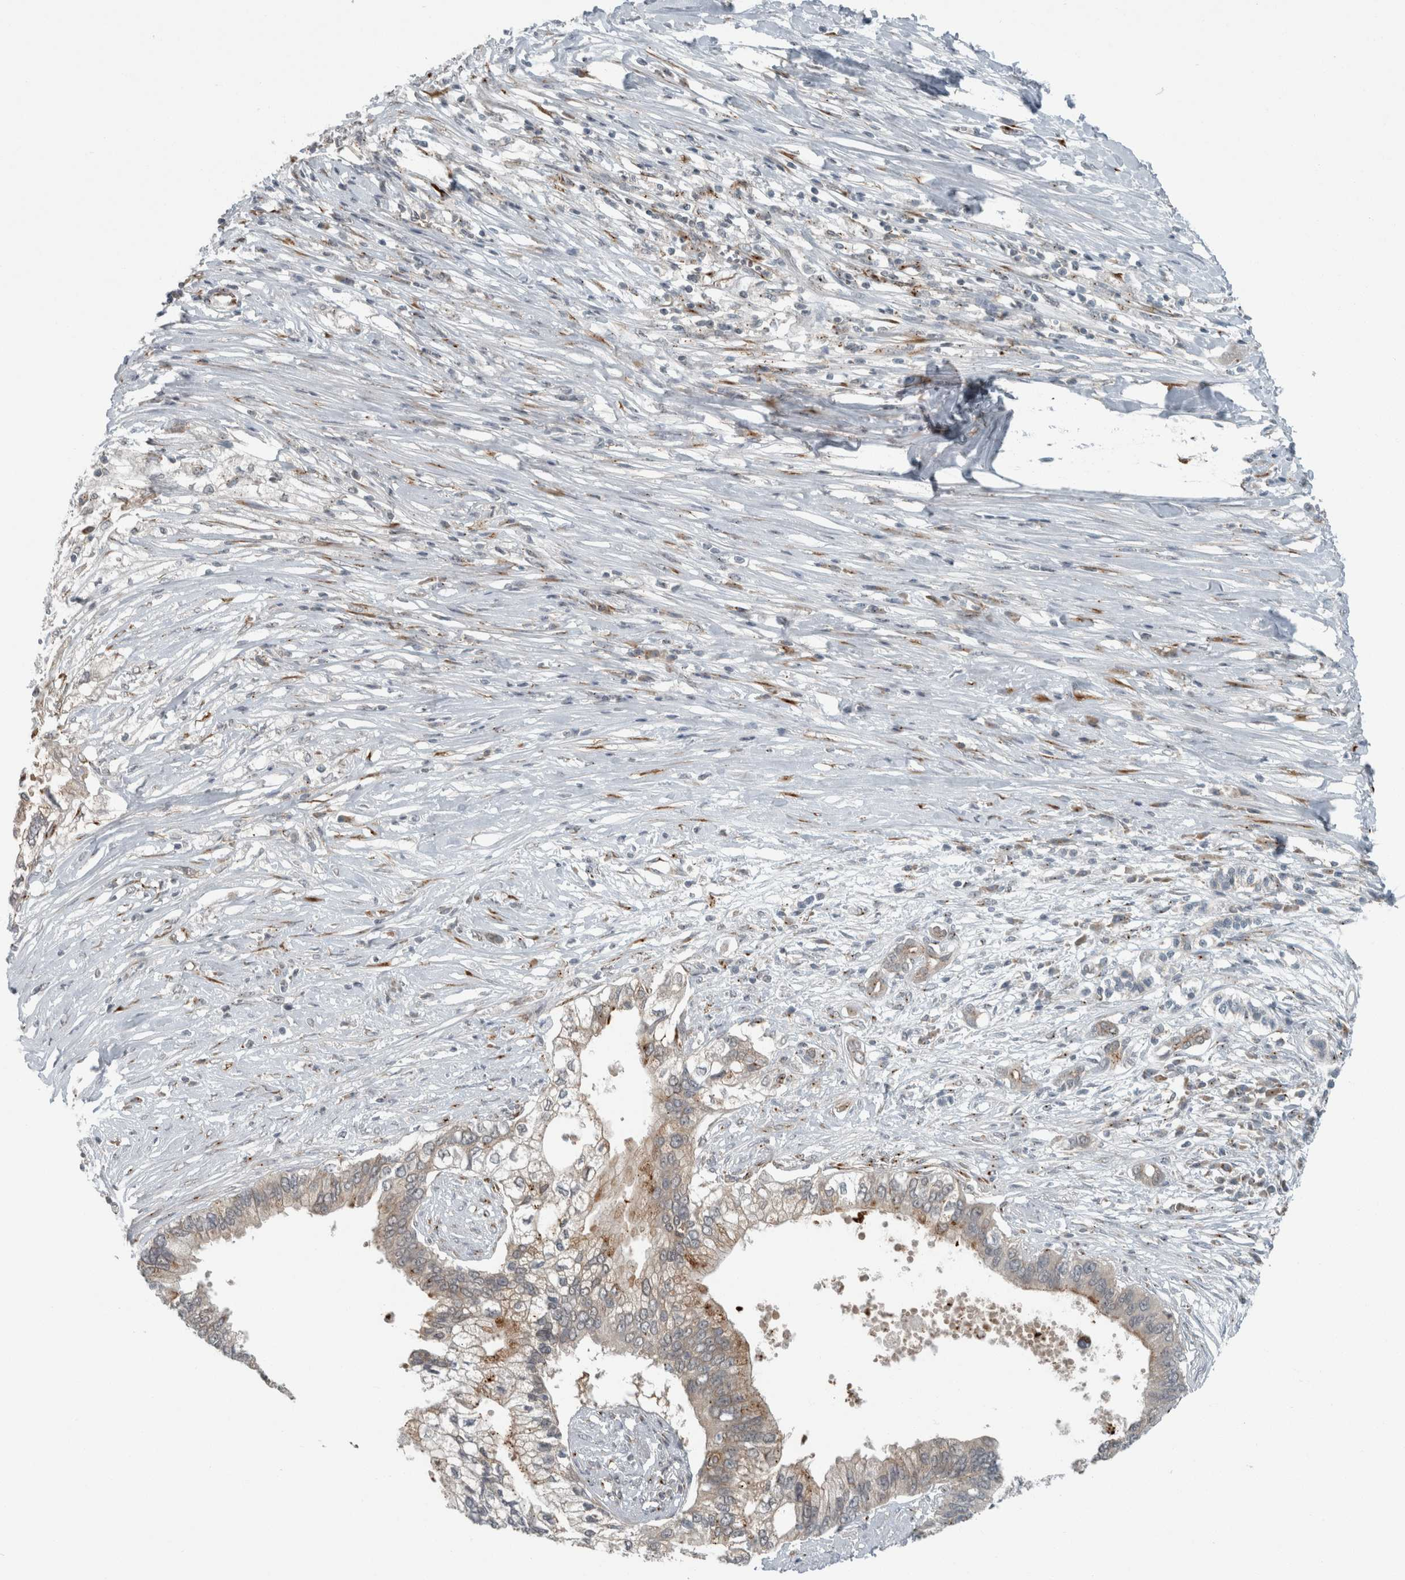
{"staining": {"intensity": "moderate", "quantity": "<25%", "location": "cytoplasmic/membranous"}, "tissue": "pancreatic cancer", "cell_type": "Tumor cells", "image_type": "cancer", "snomed": [{"axis": "morphology", "description": "Normal tissue, NOS"}, {"axis": "morphology", "description": "Adenocarcinoma, NOS"}, {"axis": "topography", "description": "Pancreas"}, {"axis": "topography", "description": "Peripheral nerve tissue"}], "caption": "Immunohistochemistry (IHC) micrograph of adenocarcinoma (pancreatic) stained for a protein (brown), which displays low levels of moderate cytoplasmic/membranous staining in about <25% of tumor cells.", "gene": "KIF1C", "patient": {"sex": "male", "age": 59}}